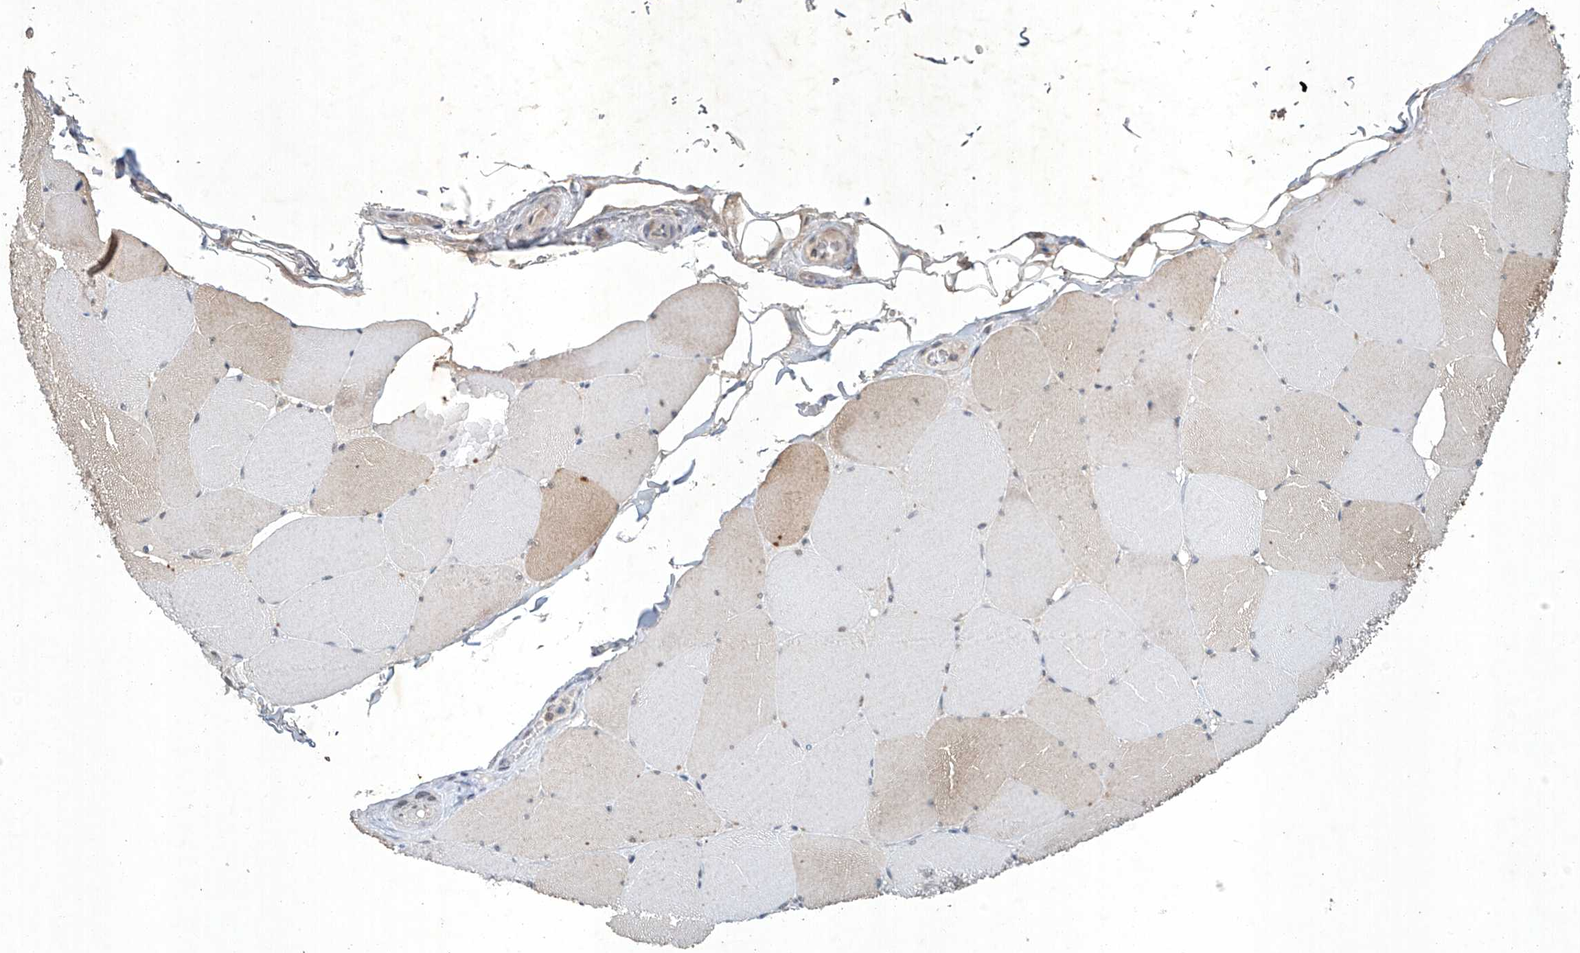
{"staining": {"intensity": "weak", "quantity": "<25%", "location": "cytoplasmic/membranous"}, "tissue": "skeletal muscle", "cell_type": "Myocytes", "image_type": "normal", "snomed": [{"axis": "morphology", "description": "Normal tissue, NOS"}, {"axis": "topography", "description": "Skeletal muscle"}, {"axis": "topography", "description": "Head-Neck"}], "caption": "DAB (3,3'-diaminobenzidine) immunohistochemical staining of benign human skeletal muscle displays no significant staining in myocytes.", "gene": "TAF8", "patient": {"sex": "male", "age": 66}}